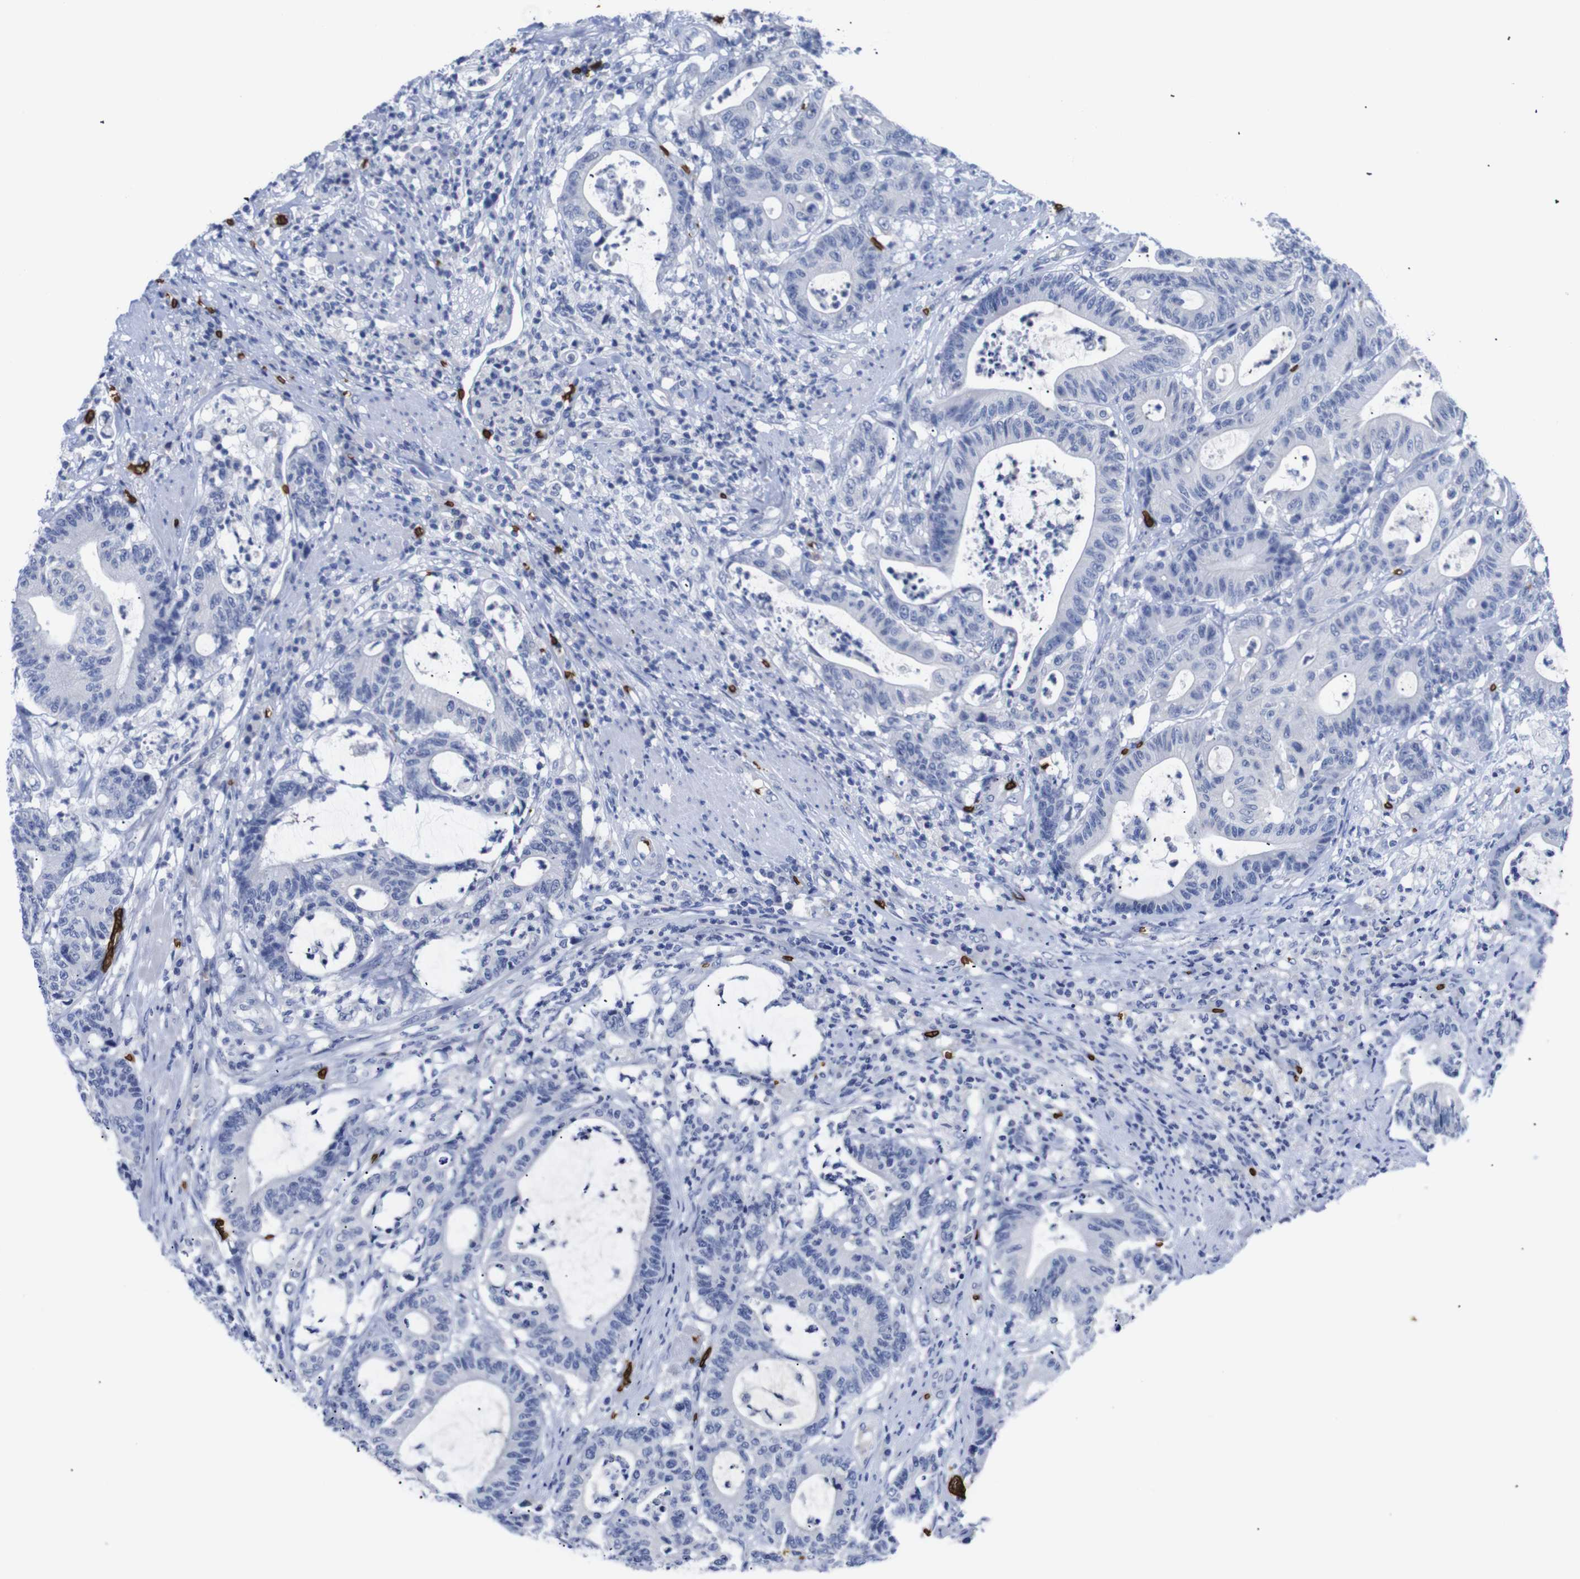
{"staining": {"intensity": "negative", "quantity": "none", "location": "none"}, "tissue": "colorectal cancer", "cell_type": "Tumor cells", "image_type": "cancer", "snomed": [{"axis": "morphology", "description": "Adenocarcinoma, NOS"}, {"axis": "topography", "description": "Colon"}], "caption": "IHC of adenocarcinoma (colorectal) displays no positivity in tumor cells. The staining was performed using DAB to visualize the protein expression in brown, while the nuclei were stained in blue with hematoxylin (Magnification: 20x).", "gene": "S1PR2", "patient": {"sex": "female", "age": 84}}